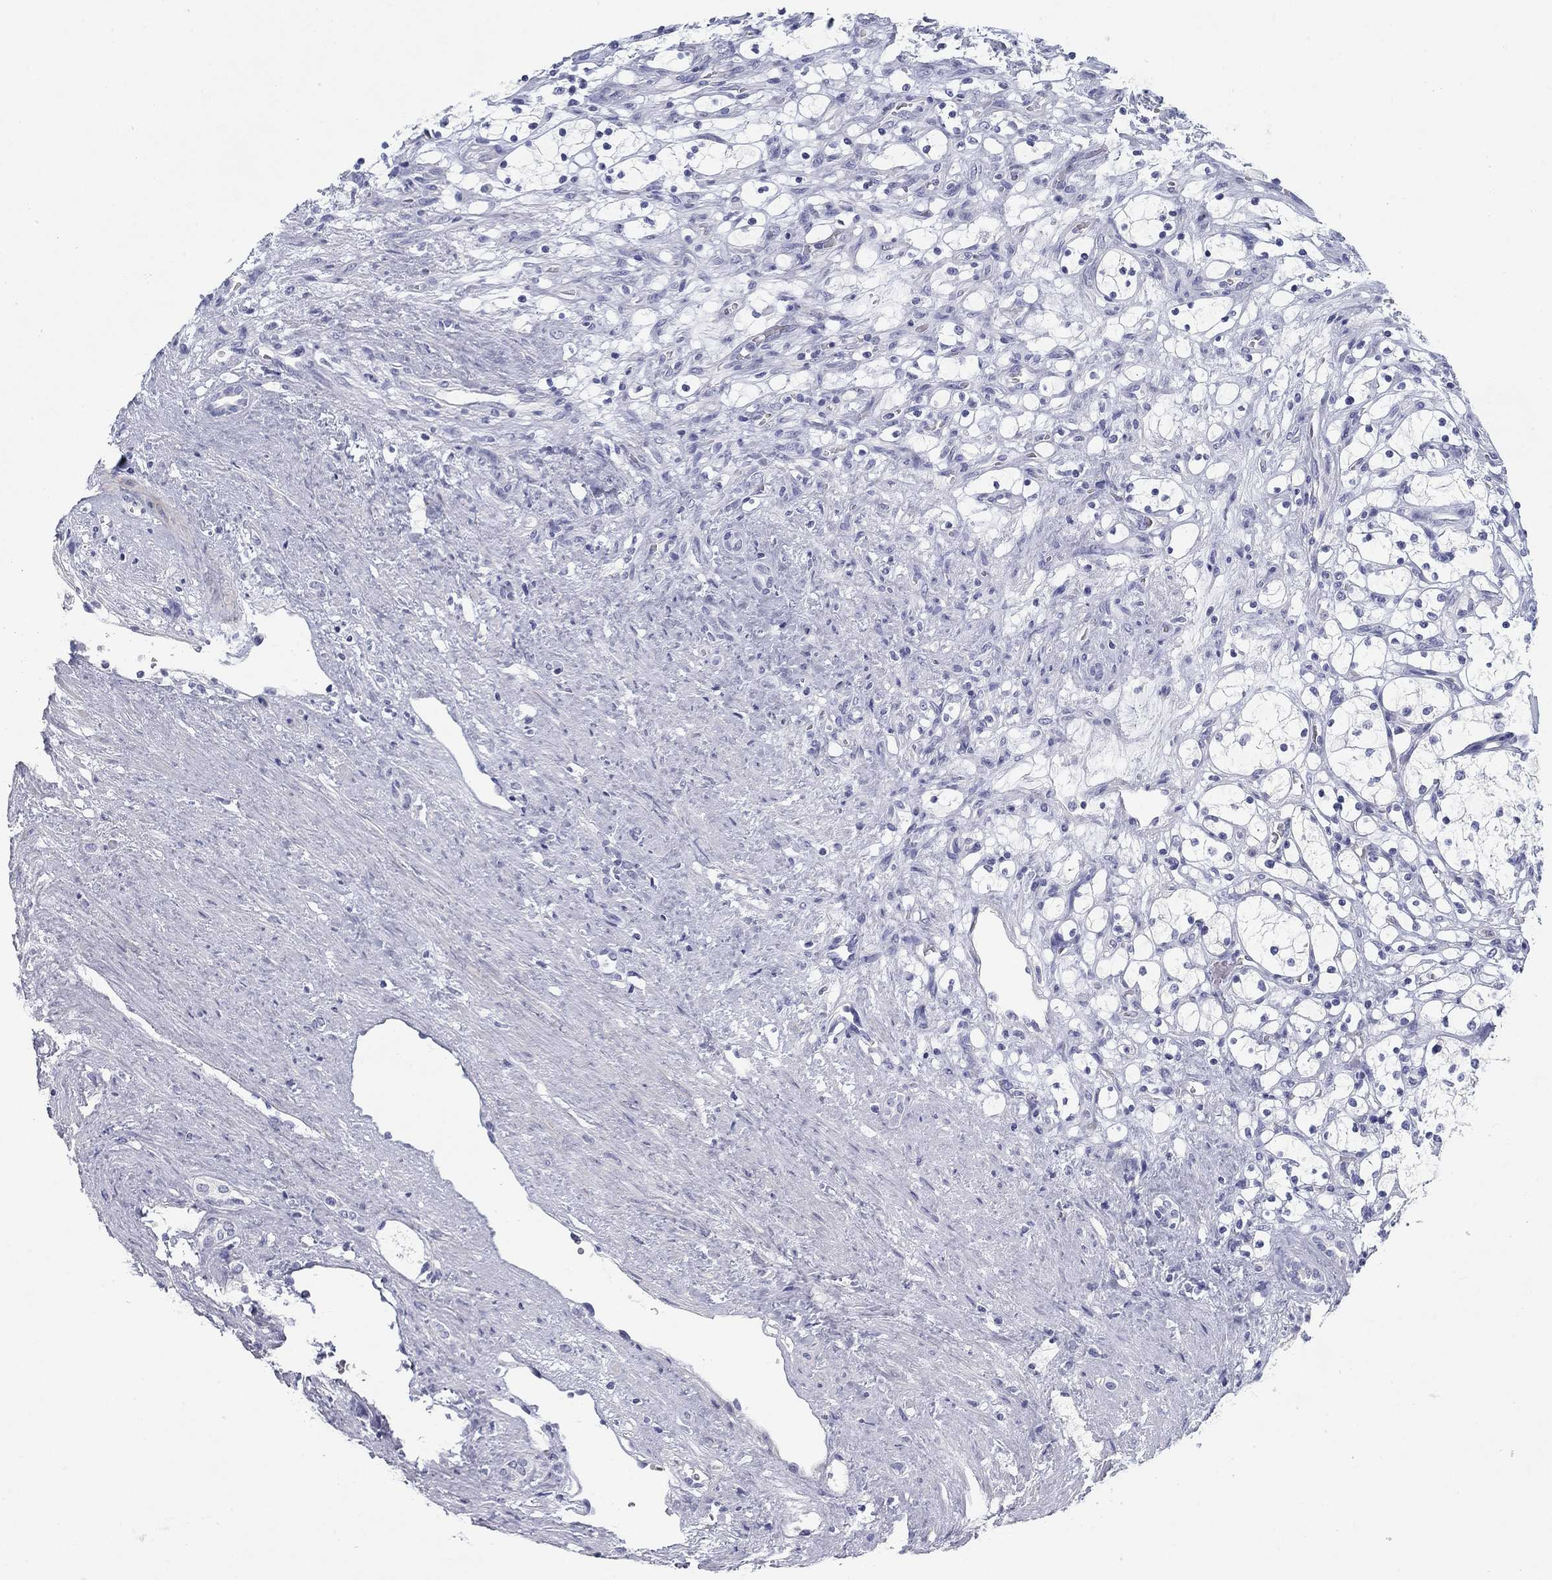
{"staining": {"intensity": "negative", "quantity": "none", "location": "none"}, "tissue": "renal cancer", "cell_type": "Tumor cells", "image_type": "cancer", "snomed": [{"axis": "morphology", "description": "Adenocarcinoma, NOS"}, {"axis": "topography", "description": "Kidney"}], "caption": "Tumor cells are negative for brown protein staining in renal adenocarcinoma.", "gene": "CD79B", "patient": {"sex": "female", "age": 69}}